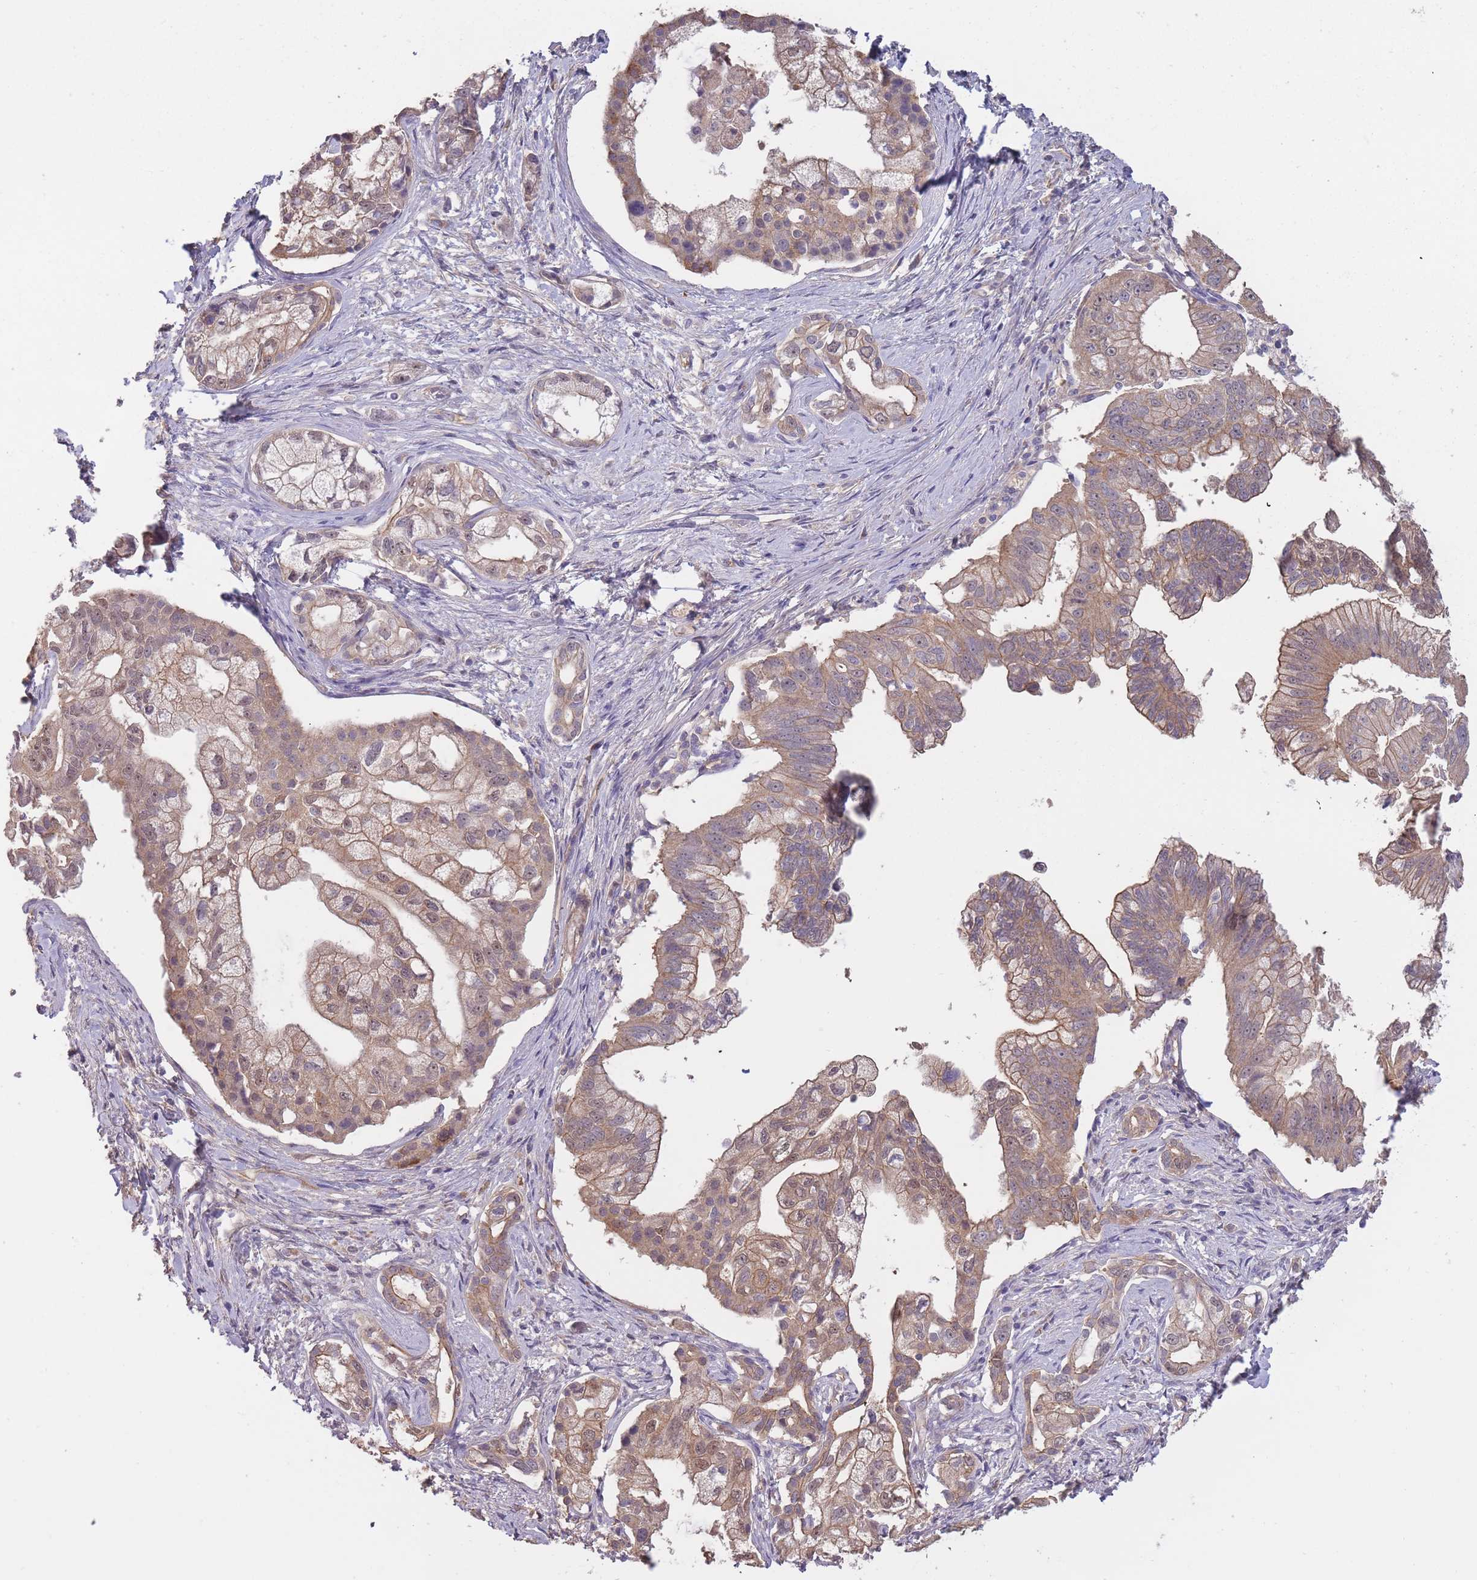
{"staining": {"intensity": "moderate", "quantity": ">75%", "location": "cytoplasmic/membranous"}, "tissue": "pancreatic cancer", "cell_type": "Tumor cells", "image_type": "cancer", "snomed": [{"axis": "morphology", "description": "Adenocarcinoma, NOS"}, {"axis": "topography", "description": "Pancreas"}], "caption": "Immunohistochemical staining of adenocarcinoma (pancreatic) displays medium levels of moderate cytoplasmic/membranous expression in approximately >75% of tumor cells.", "gene": "KIAA1755", "patient": {"sex": "male", "age": 70}}